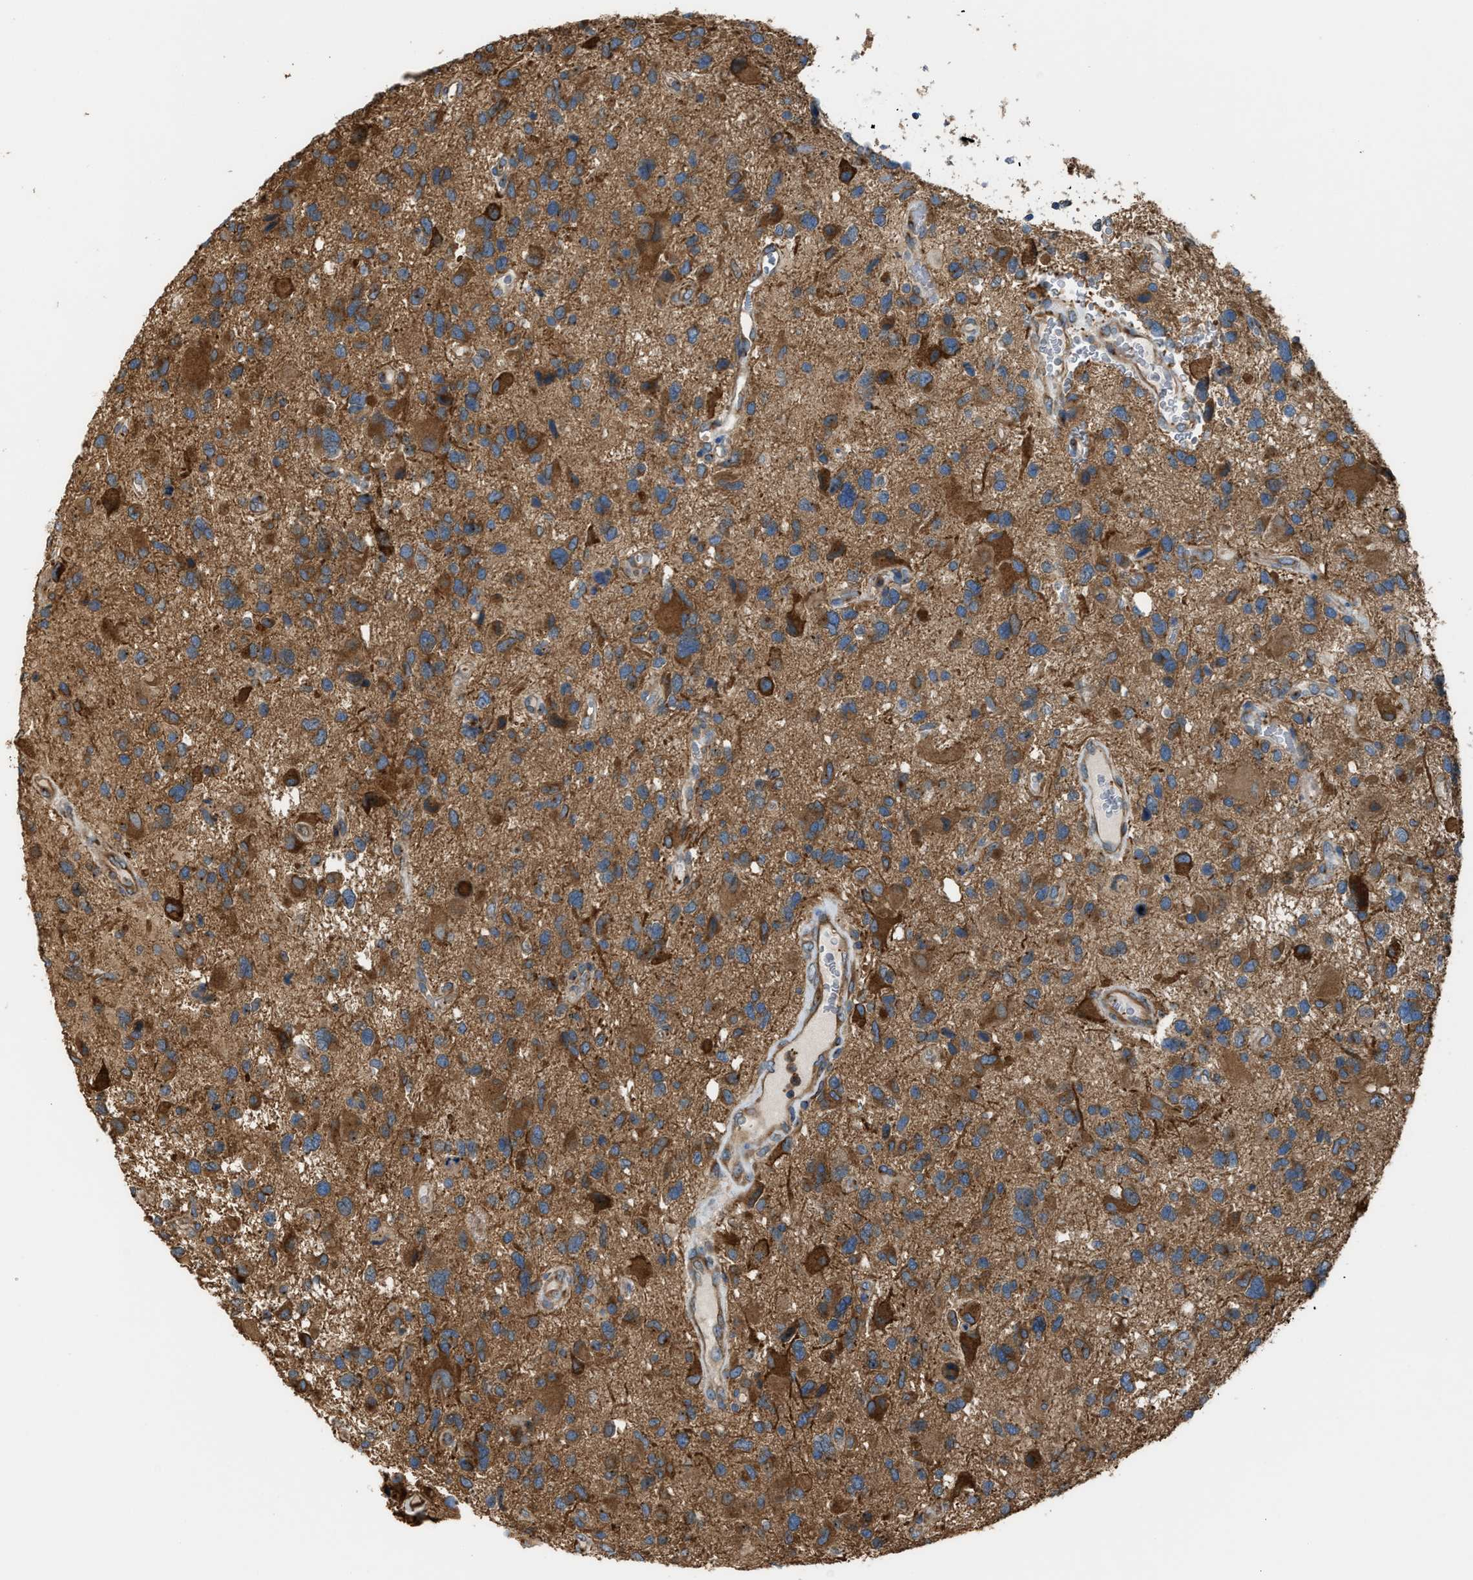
{"staining": {"intensity": "moderate", "quantity": ">75%", "location": "cytoplasmic/membranous"}, "tissue": "glioma", "cell_type": "Tumor cells", "image_type": "cancer", "snomed": [{"axis": "morphology", "description": "Glioma, malignant, High grade"}, {"axis": "topography", "description": "Brain"}], "caption": "Protein staining exhibits moderate cytoplasmic/membranous staining in approximately >75% of tumor cells in glioma. (brown staining indicates protein expression, while blue staining denotes nuclei).", "gene": "TRPC1", "patient": {"sex": "male", "age": 33}}